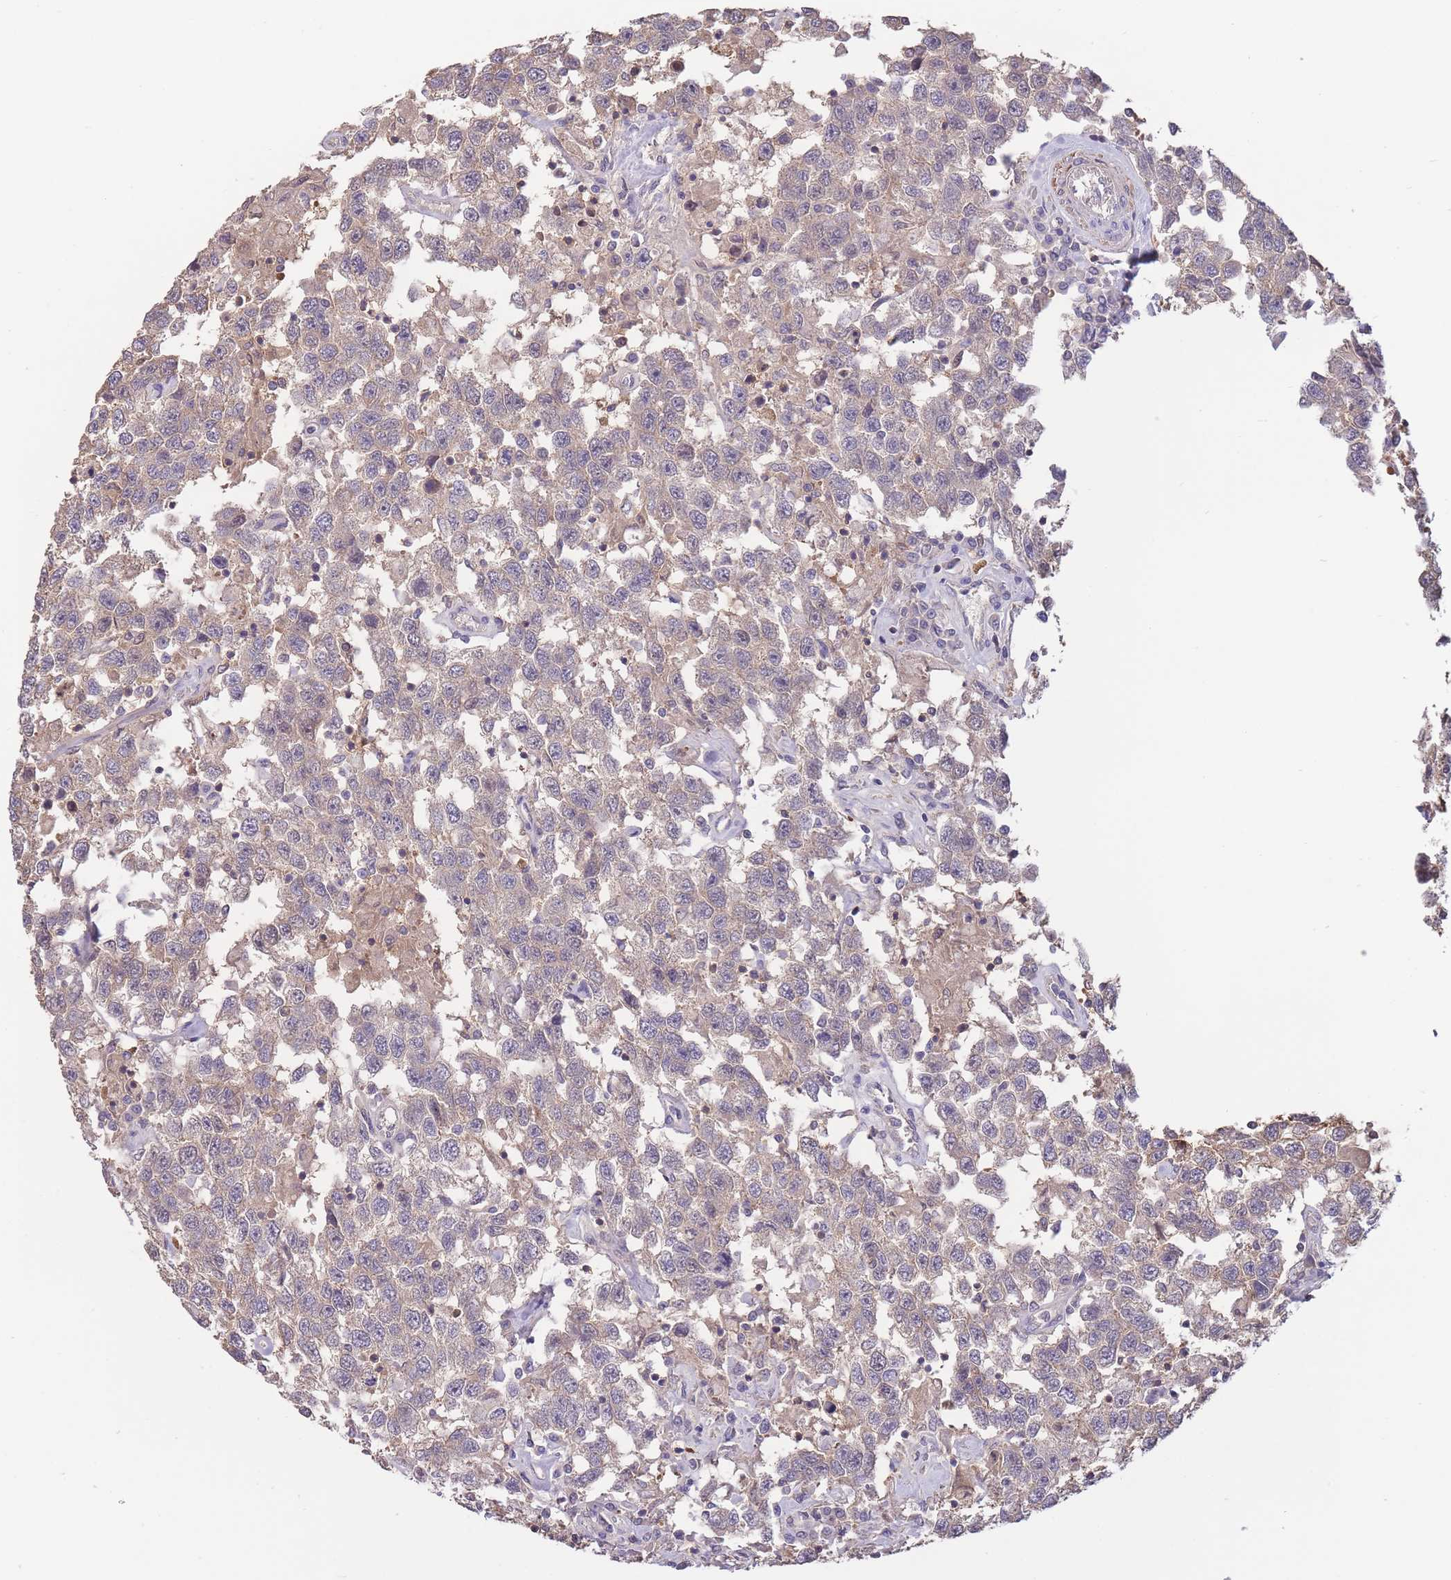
{"staining": {"intensity": "negative", "quantity": "none", "location": "none"}, "tissue": "testis cancer", "cell_type": "Tumor cells", "image_type": "cancer", "snomed": [{"axis": "morphology", "description": "Seminoma, NOS"}, {"axis": "topography", "description": "Testis"}], "caption": "There is no significant staining in tumor cells of testis cancer. Nuclei are stained in blue.", "gene": "ZNF304", "patient": {"sex": "male", "age": 41}}